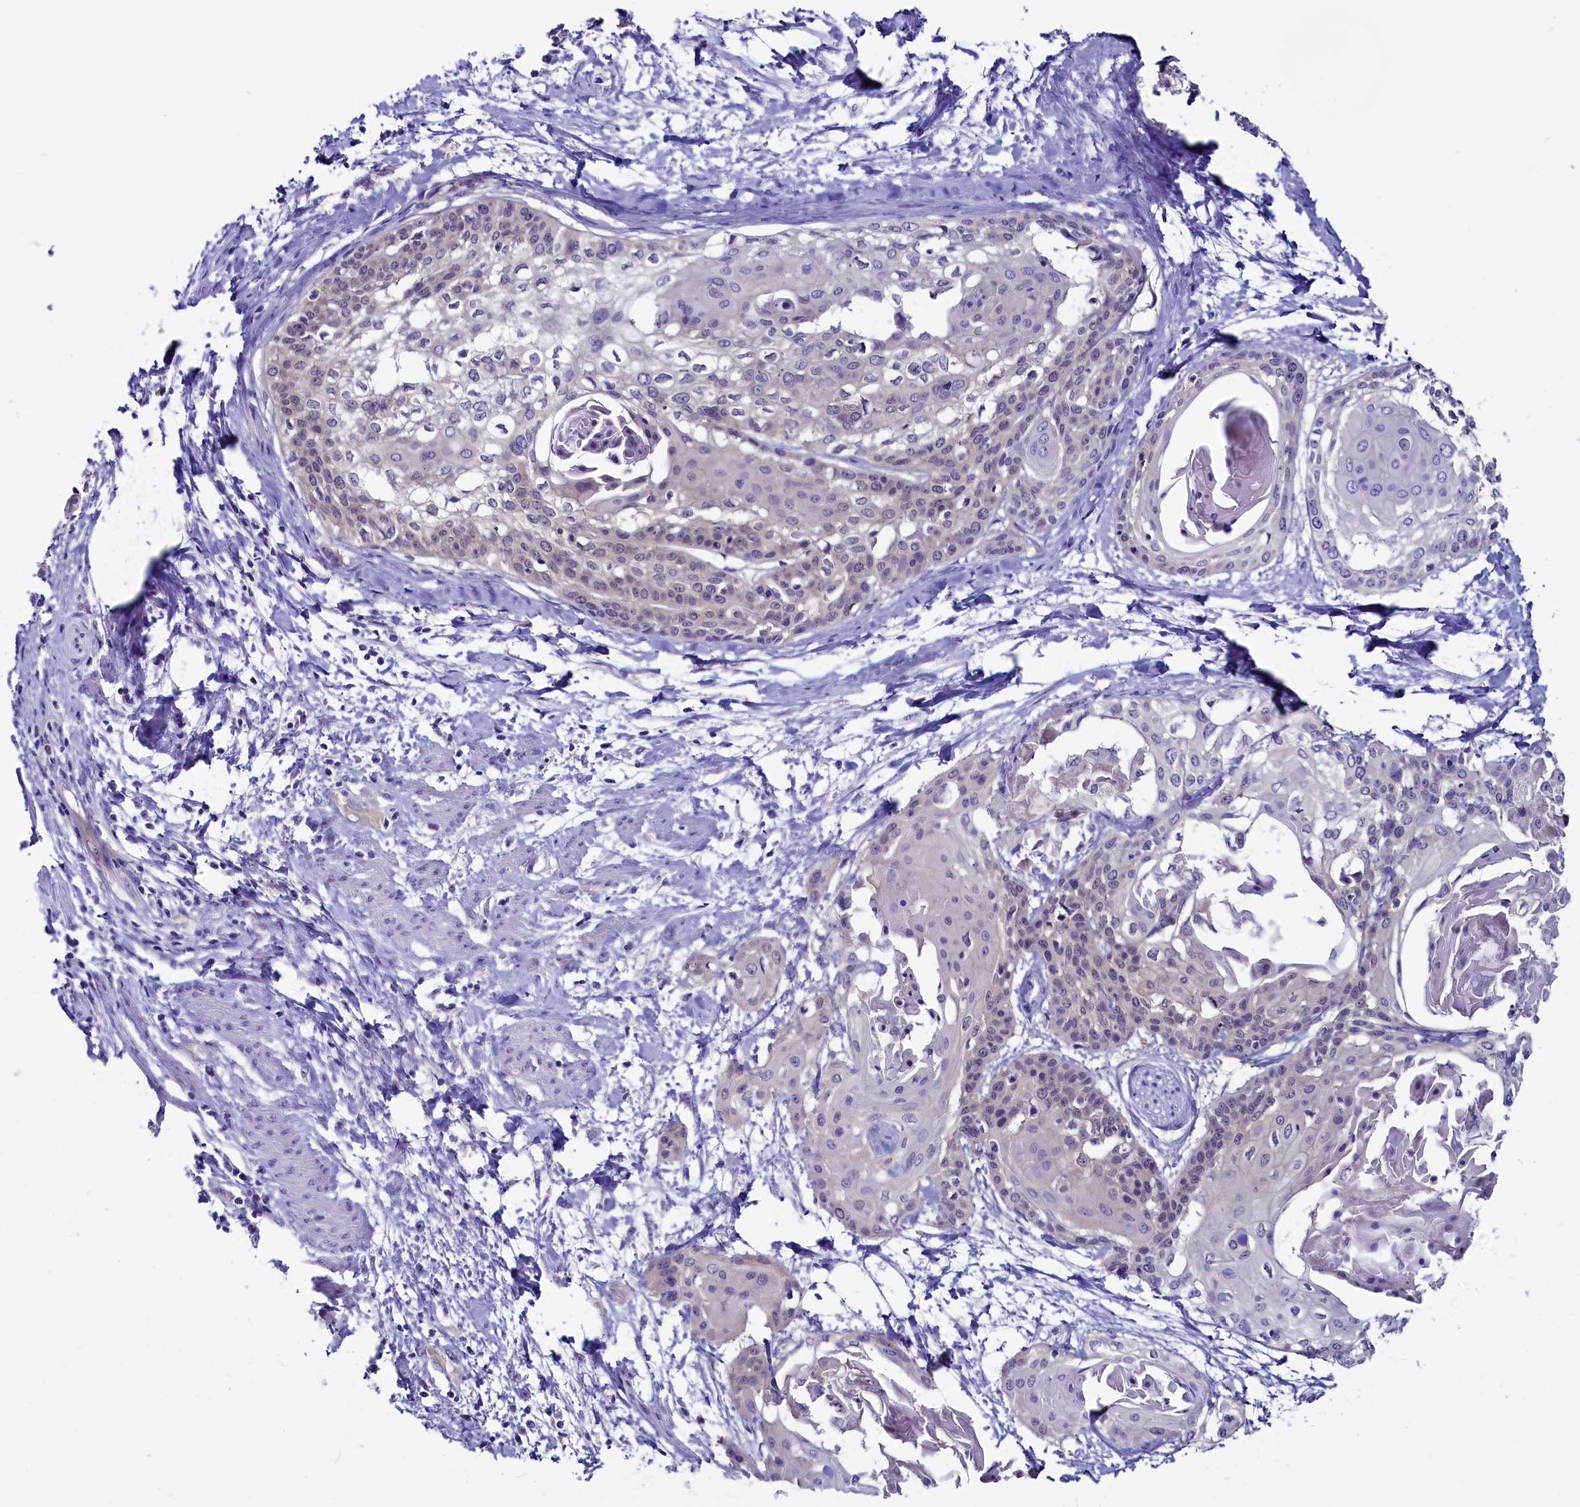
{"staining": {"intensity": "negative", "quantity": "none", "location": "none"}, "tissue": "cervical cancer", "cell_type": "Tumor cells", "image_type": "cancer", "snomed": [{"axis": "morphology", "description": "Squamous cell carcinoma, NOS"}, {"axis": "topography", "description": "Cervix"}], "caption": "There is no significant staining in tumor cells of cervical squamous cell carcinoma. Nuclei are stained in blue.", "gene": "CIAPIN1", "patient": {"sex": "female", "age": 57}}